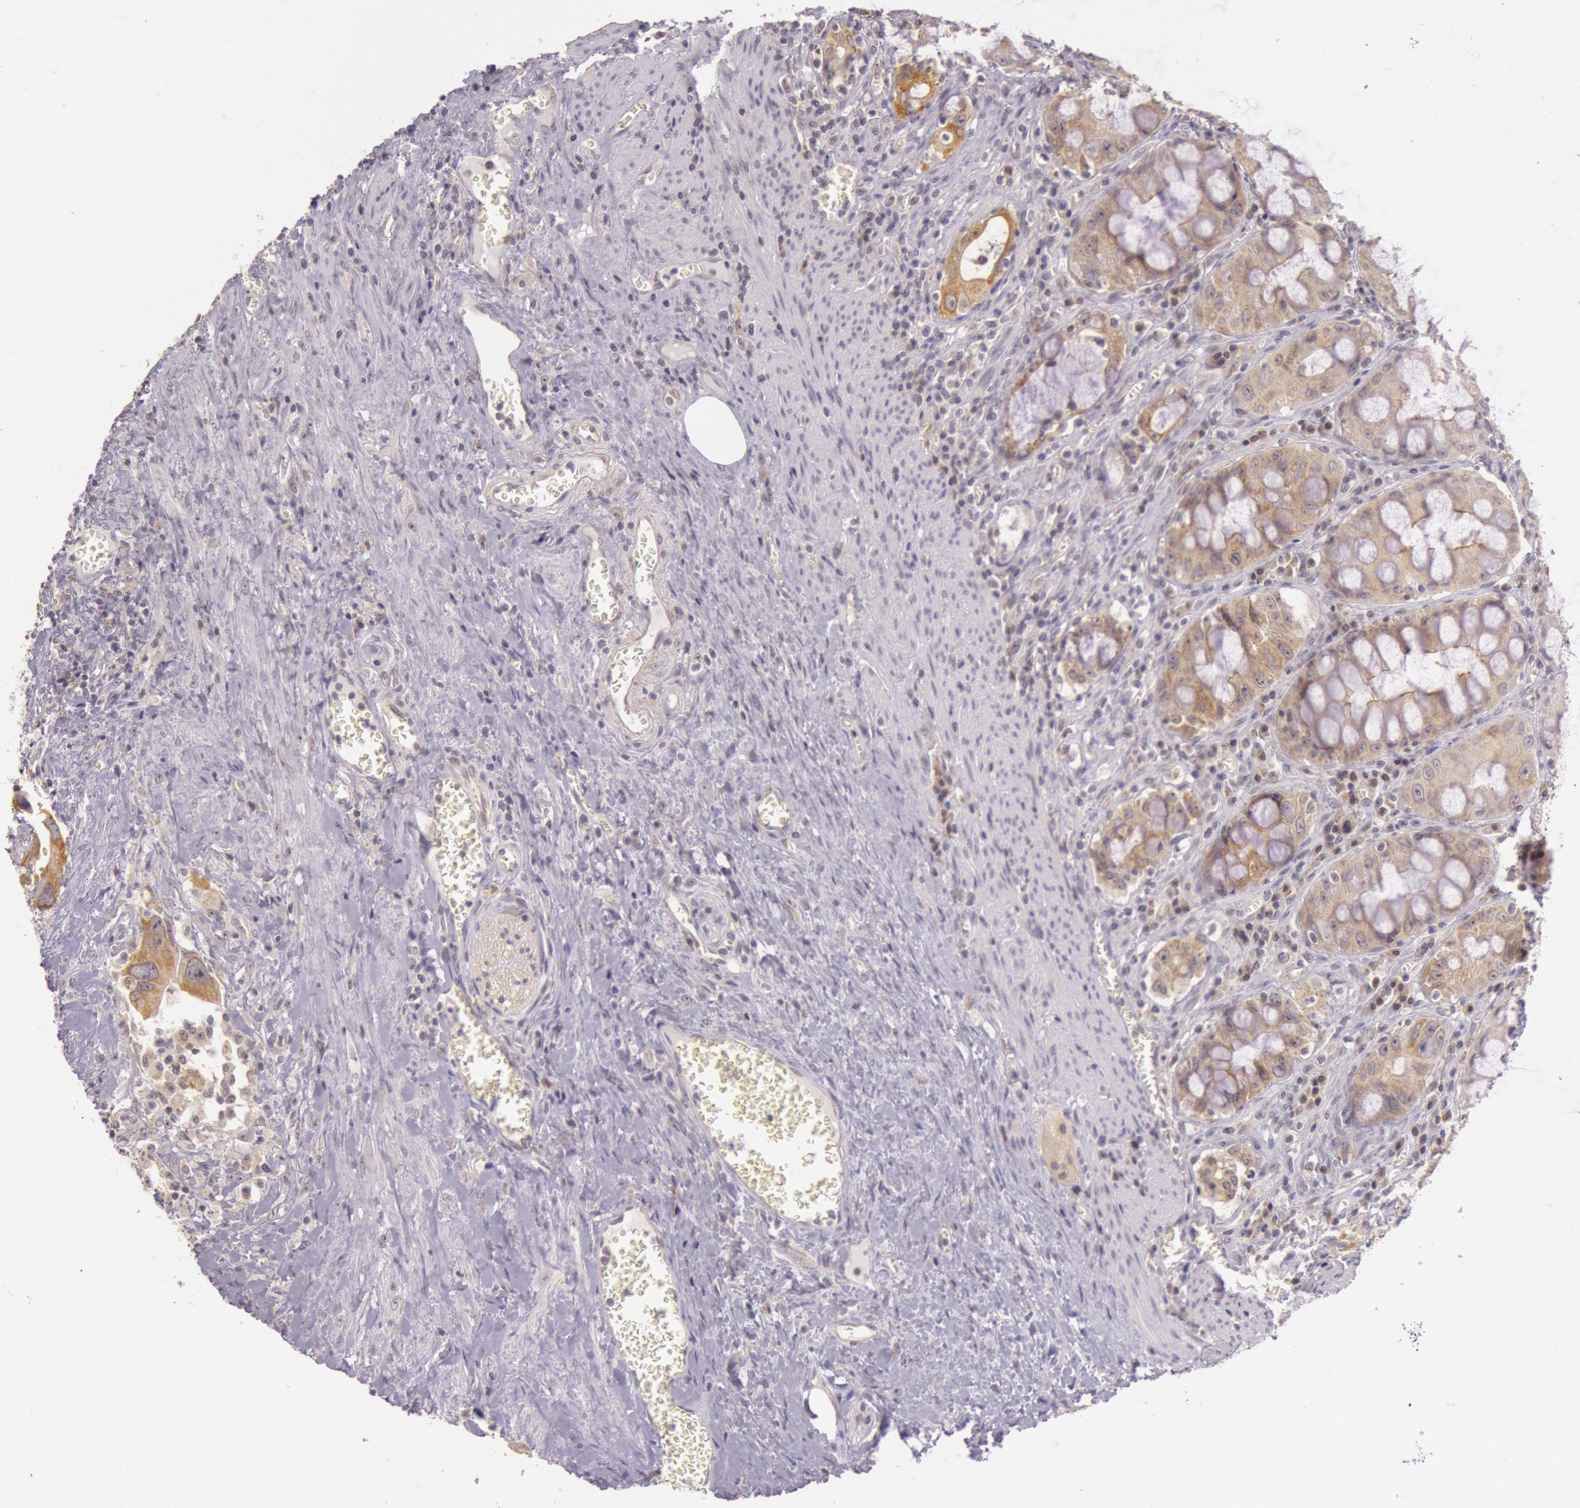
{"staining": {"intensity": "moderate", "quantity": ">75%", "location": "cytoplasmic/membranous"}, "tissue": "colorectal cancer", "cell_type": "Tumor cells", "image_type": "cancer", "snomed": [{"axis": "morphology", "description": "Adenocarcinoma, NOS"}, {"axis": "topography", "description": "Rectum"}], "caption": "Immunohistochemical staining of colorectal adenocarcinoma demonstrates moderate cytoplasmic/membranous protein expression in about >75% of tumor cells. (DAB IHC, brown staining for protein, blue staining for nuclei).", "gene": "CDK16", "patient": {"sex": "male", "age": 70}}